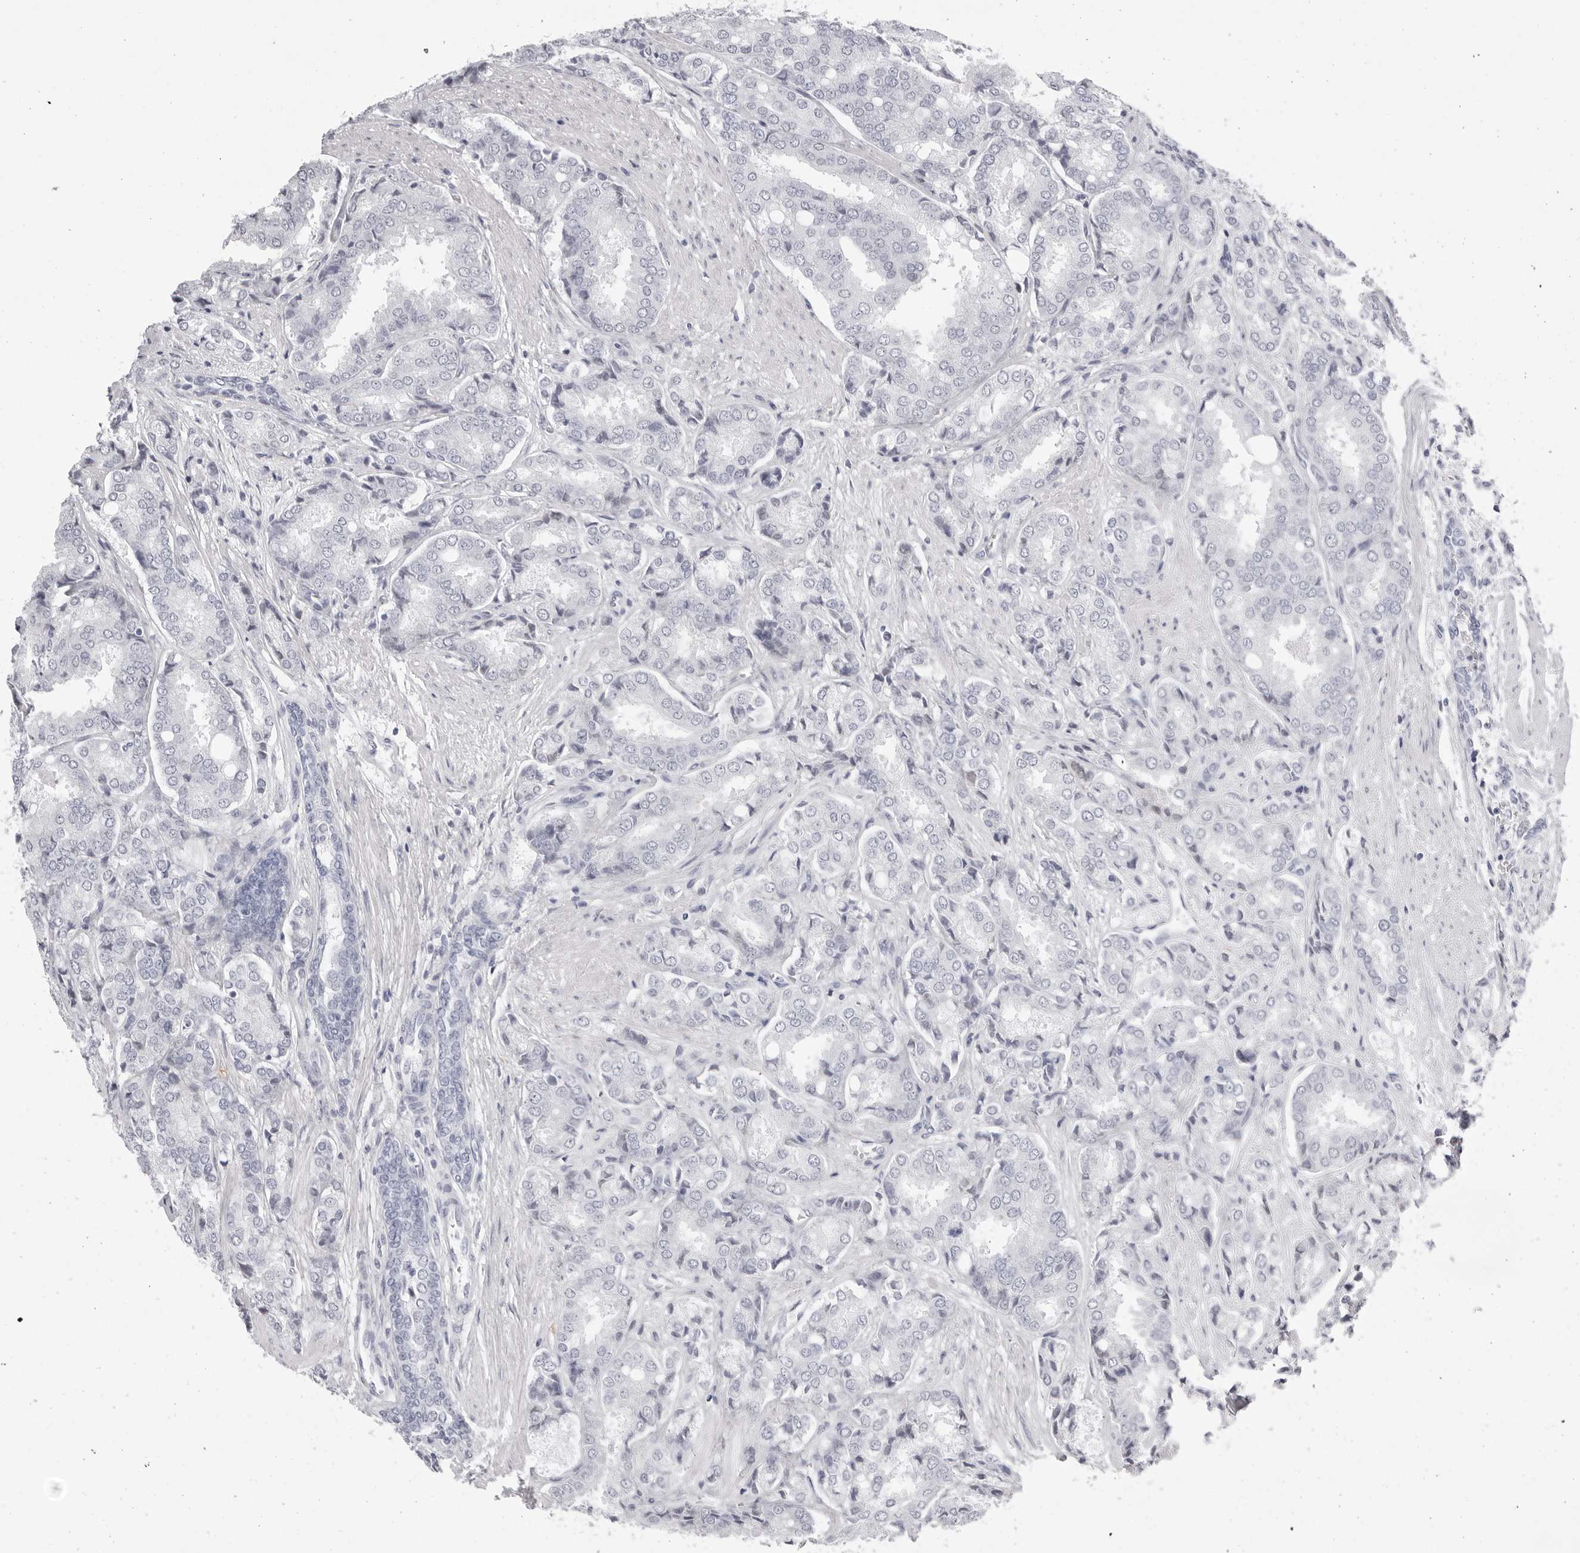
{"staining": {"intensity": "negative", "quantity": "none", "location": "none"}, "tissue": "prostate cancer", "cell_type": "Tumor cells", "image_type": "cancer", "snomed": [{"axis": "morphology", "description": "Adenocarcinoma, High grade"}, {"axis": "topography", "description": "Prostate"}], "caption": "Prostate cancer (adenocarcinoma (high-grade)) was stained to show a protein in brown. There is no significant positivity in tumor cells.", "gene": "TMOD4", "patient": {"sex": "male", "age": 50}}